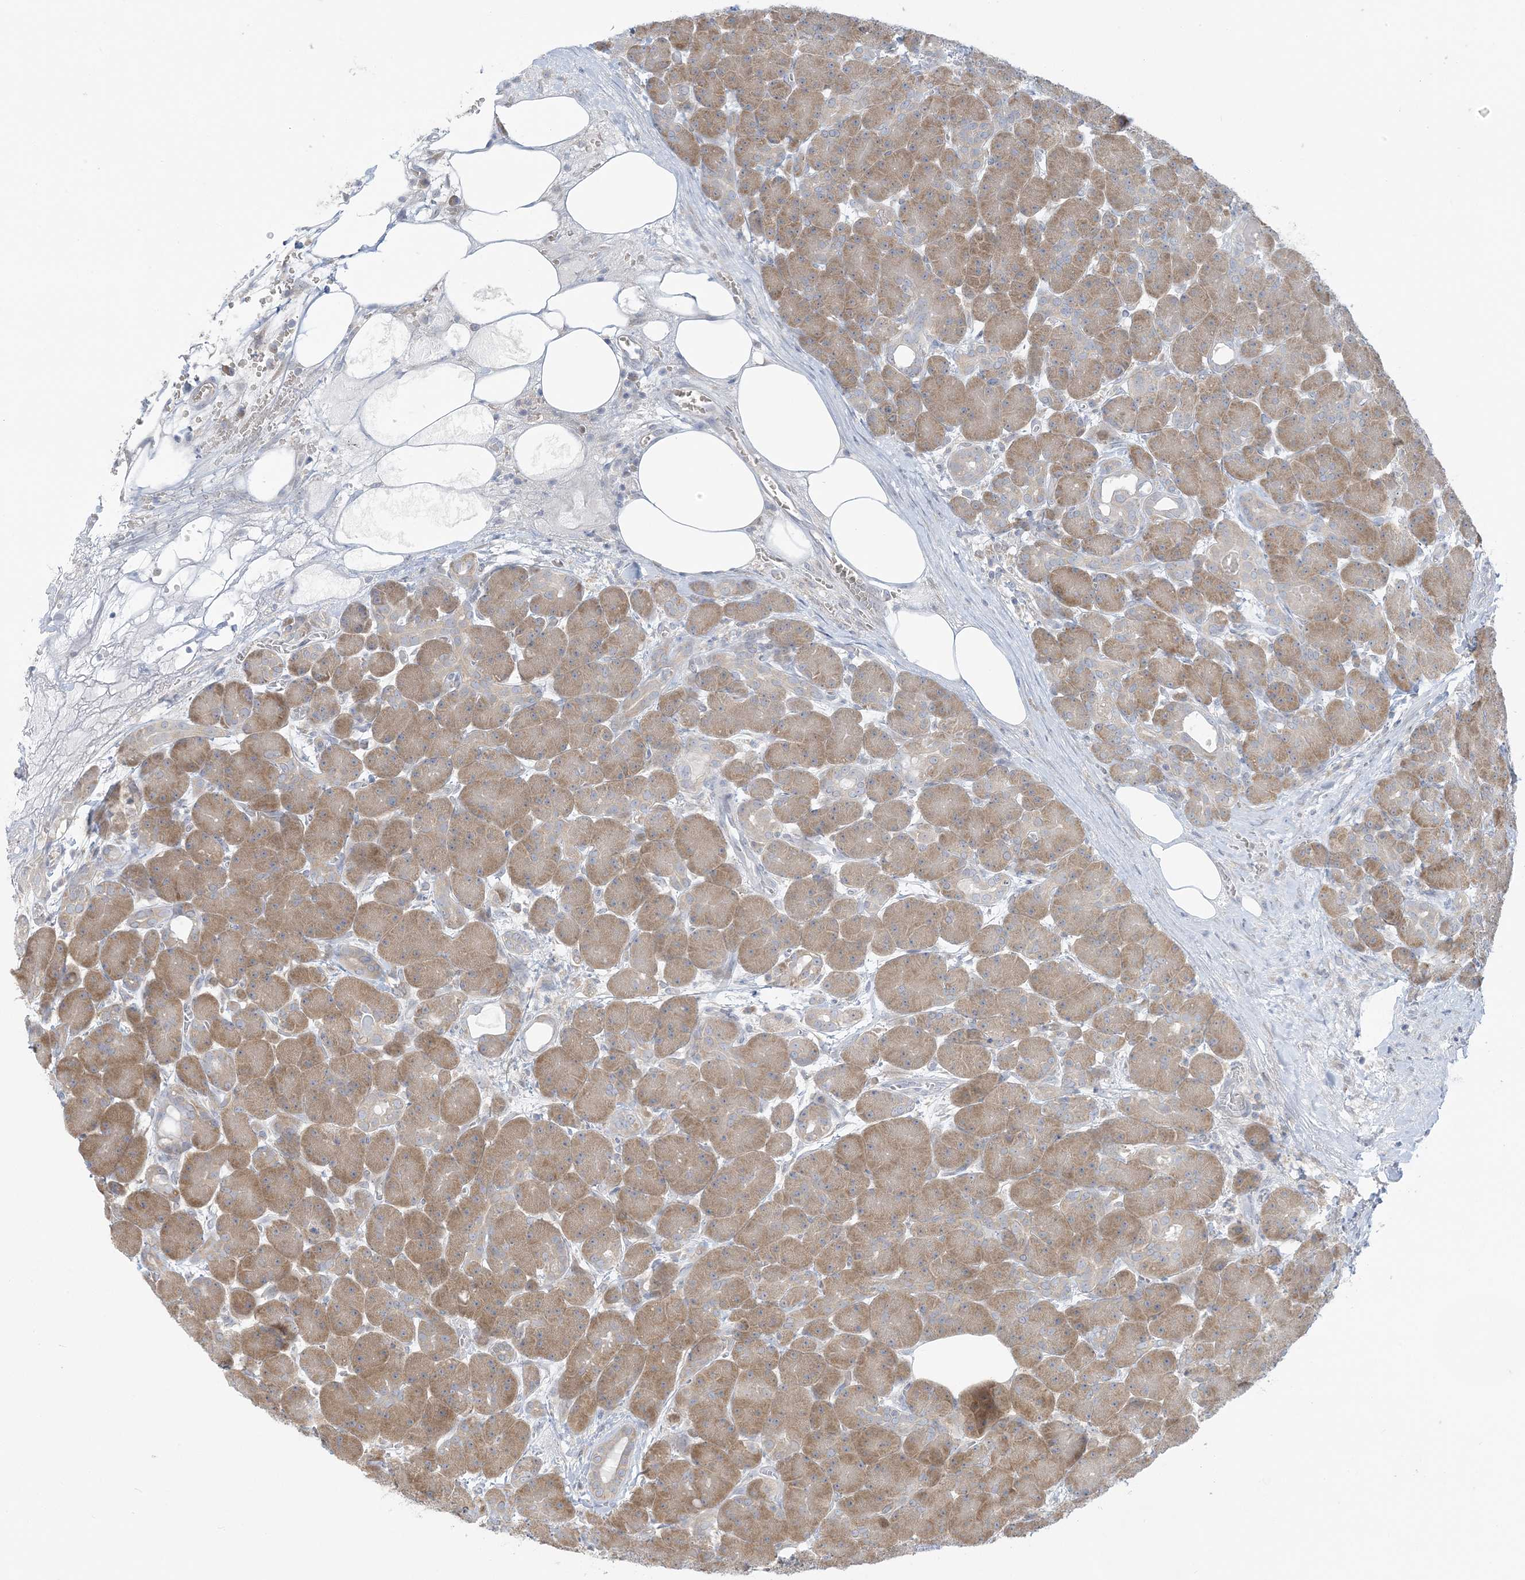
{"staining": {"intensity": "moderate", "quantity": ">75%", "location": "cytoplasmic/membranous"}, "tissue": "pancreas", "cell_type": "Exocrine glandular cells", "image_type": "normal", "snomed": [{"axis": "morphology", "description": "Normal tissue, NOS"}, {"axis": "topography", "description": "Pancreas"}], "caption": "Immunohistochemical staining of unremarkable human pancreas displays moderate cytoplasmic/membranous protein positivity in about >75% of exocrine glandular cells.", "gene": "EEFSEC", "patient": {"sex": "male", "age": 63}}